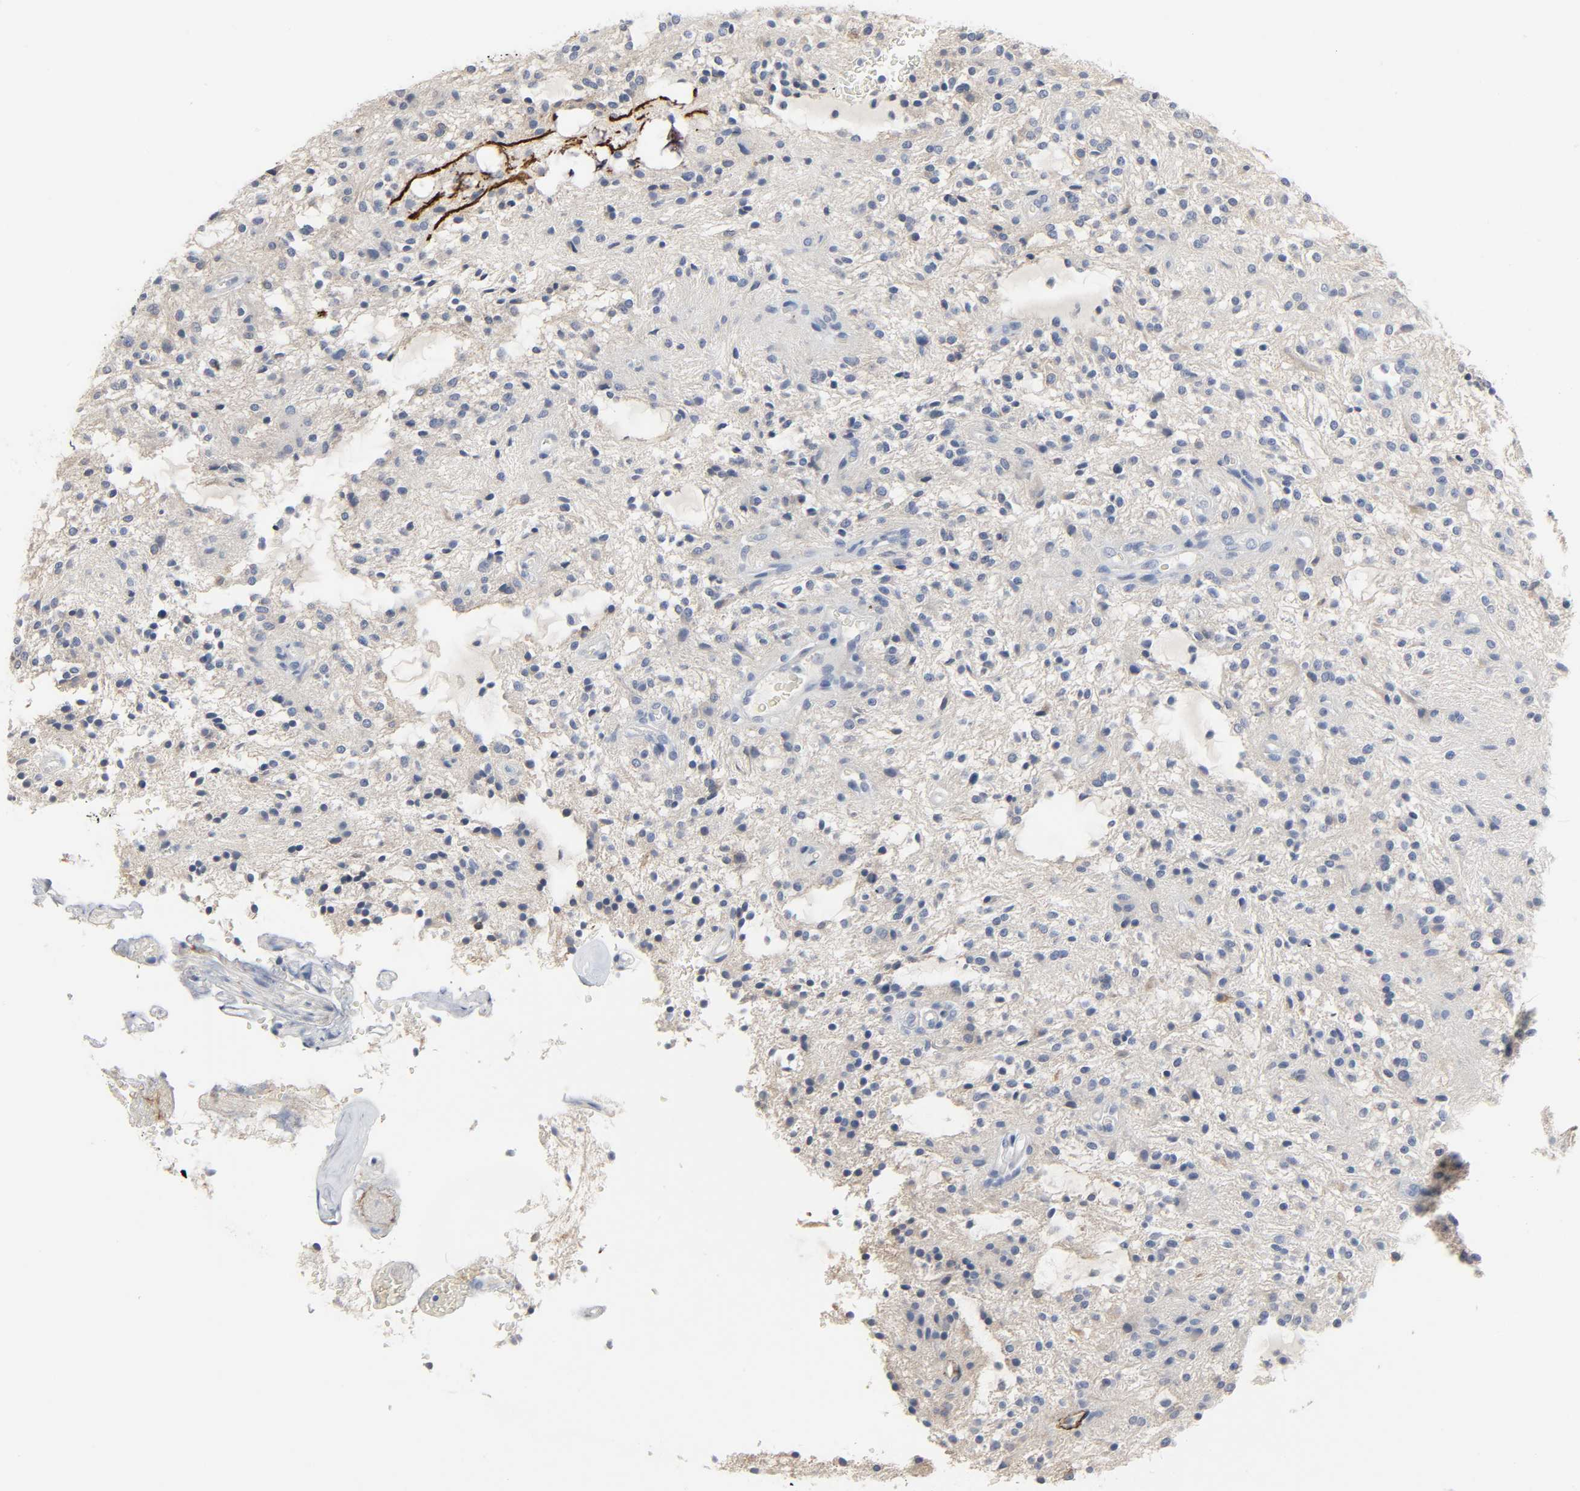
{"staining": {"intensity": "negative", "quantity": "none", "location": "none"}, "tissue": "glioma", "cell_type": "Tumor cells", "image_type": "cancer", "snomed": [{"axis": "morphology", "description": "Glioma, malignant, NOS"}, {"axis": "topography", "description": "Cerebellum"}], "caption": "This is an immunohistochemistry (IHC) micrograph of malignant glioma. There is no staining in tumor cells.", "gene": "FBLN5", "patient": {"sex": "female", "age": 10}}